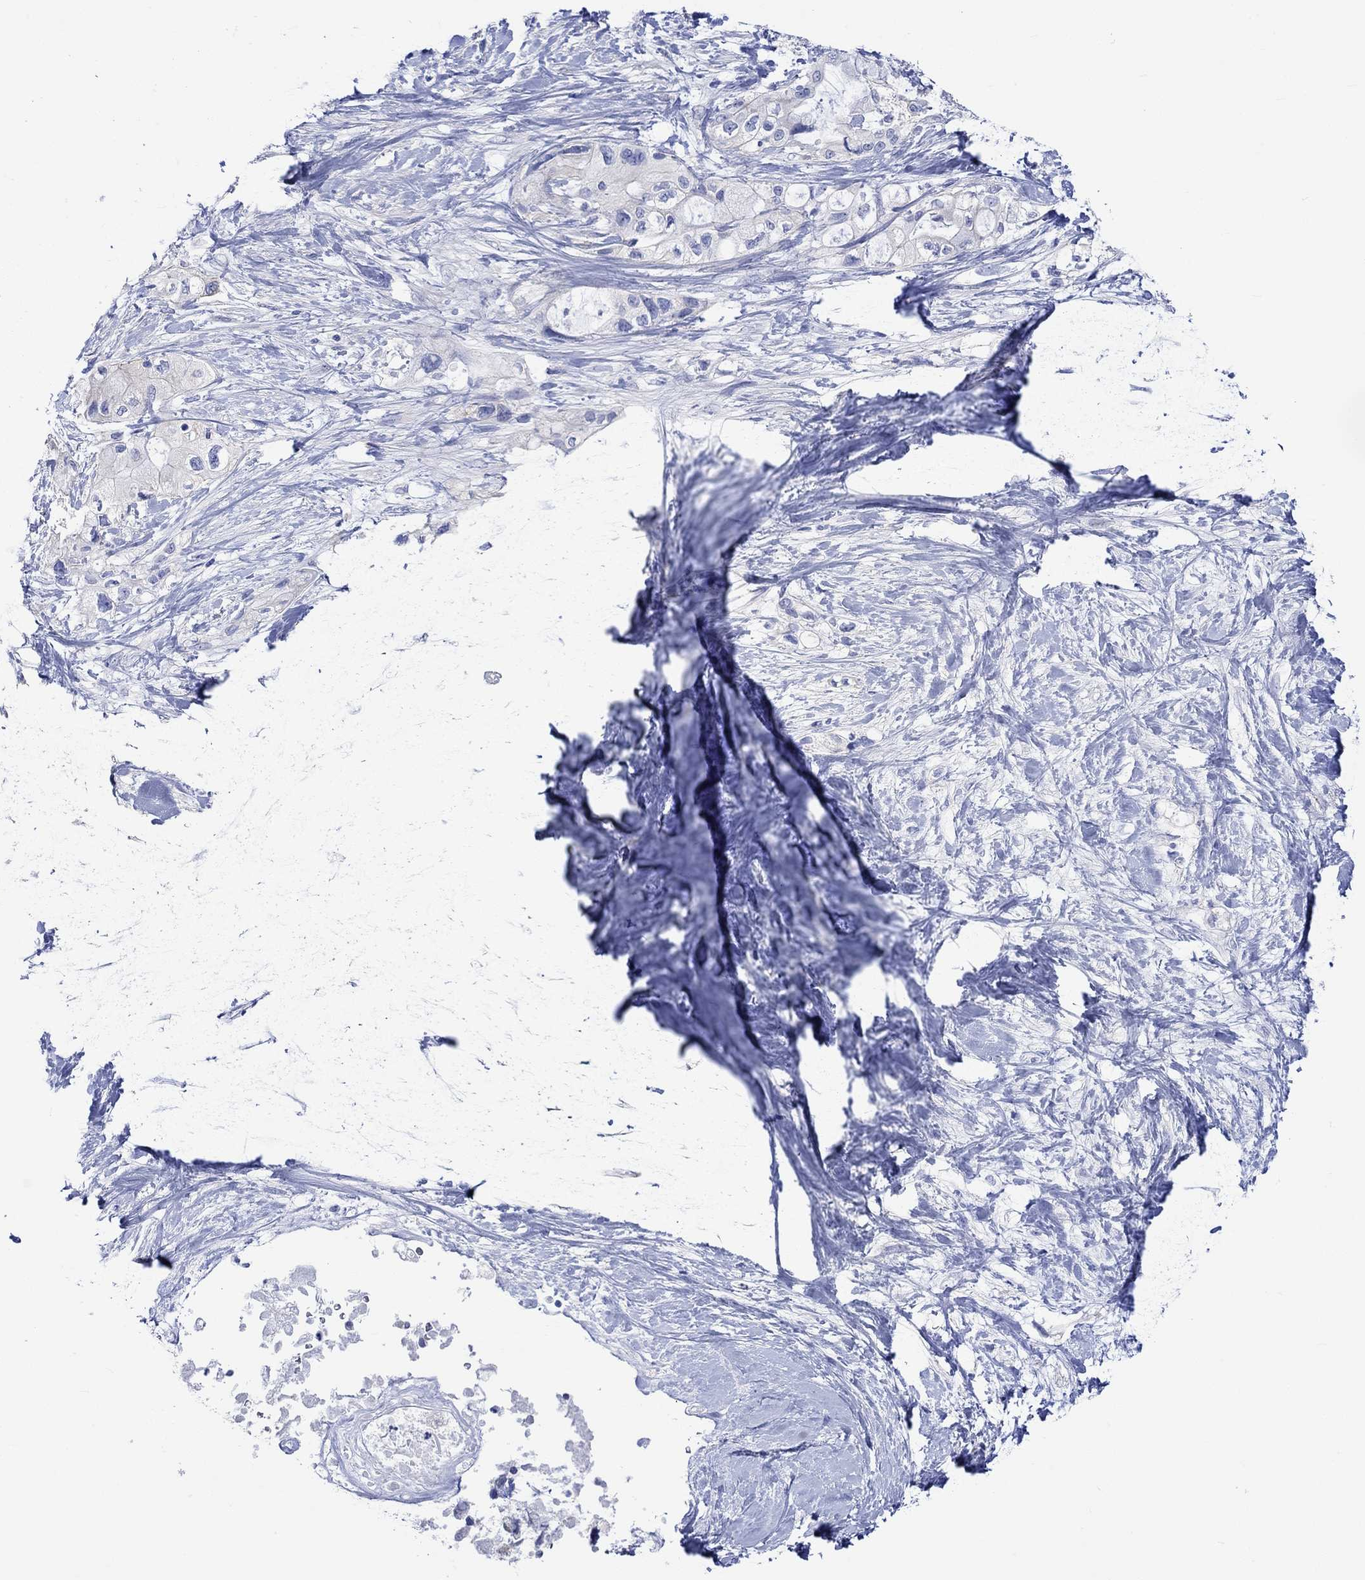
{"staining": {"intensity": "negative", "quantity": "none", "location": "none"}, "tissue": "pancreatic cancer", "cell_type": "Tumor cells", "image_type": "cancer", "snomed": [{"axis": "morphology", "description": "Adenocarcinoma, NOS"}, {"axis": "topography", "description": "Pancreas"}], "caption": "Human pancreatic cancer stained for a protein using immunohistochemistry demonstrates no staining in tumor cells.", "gene": "HARBI1", "patient": {"sex": "female", "age": 56}}